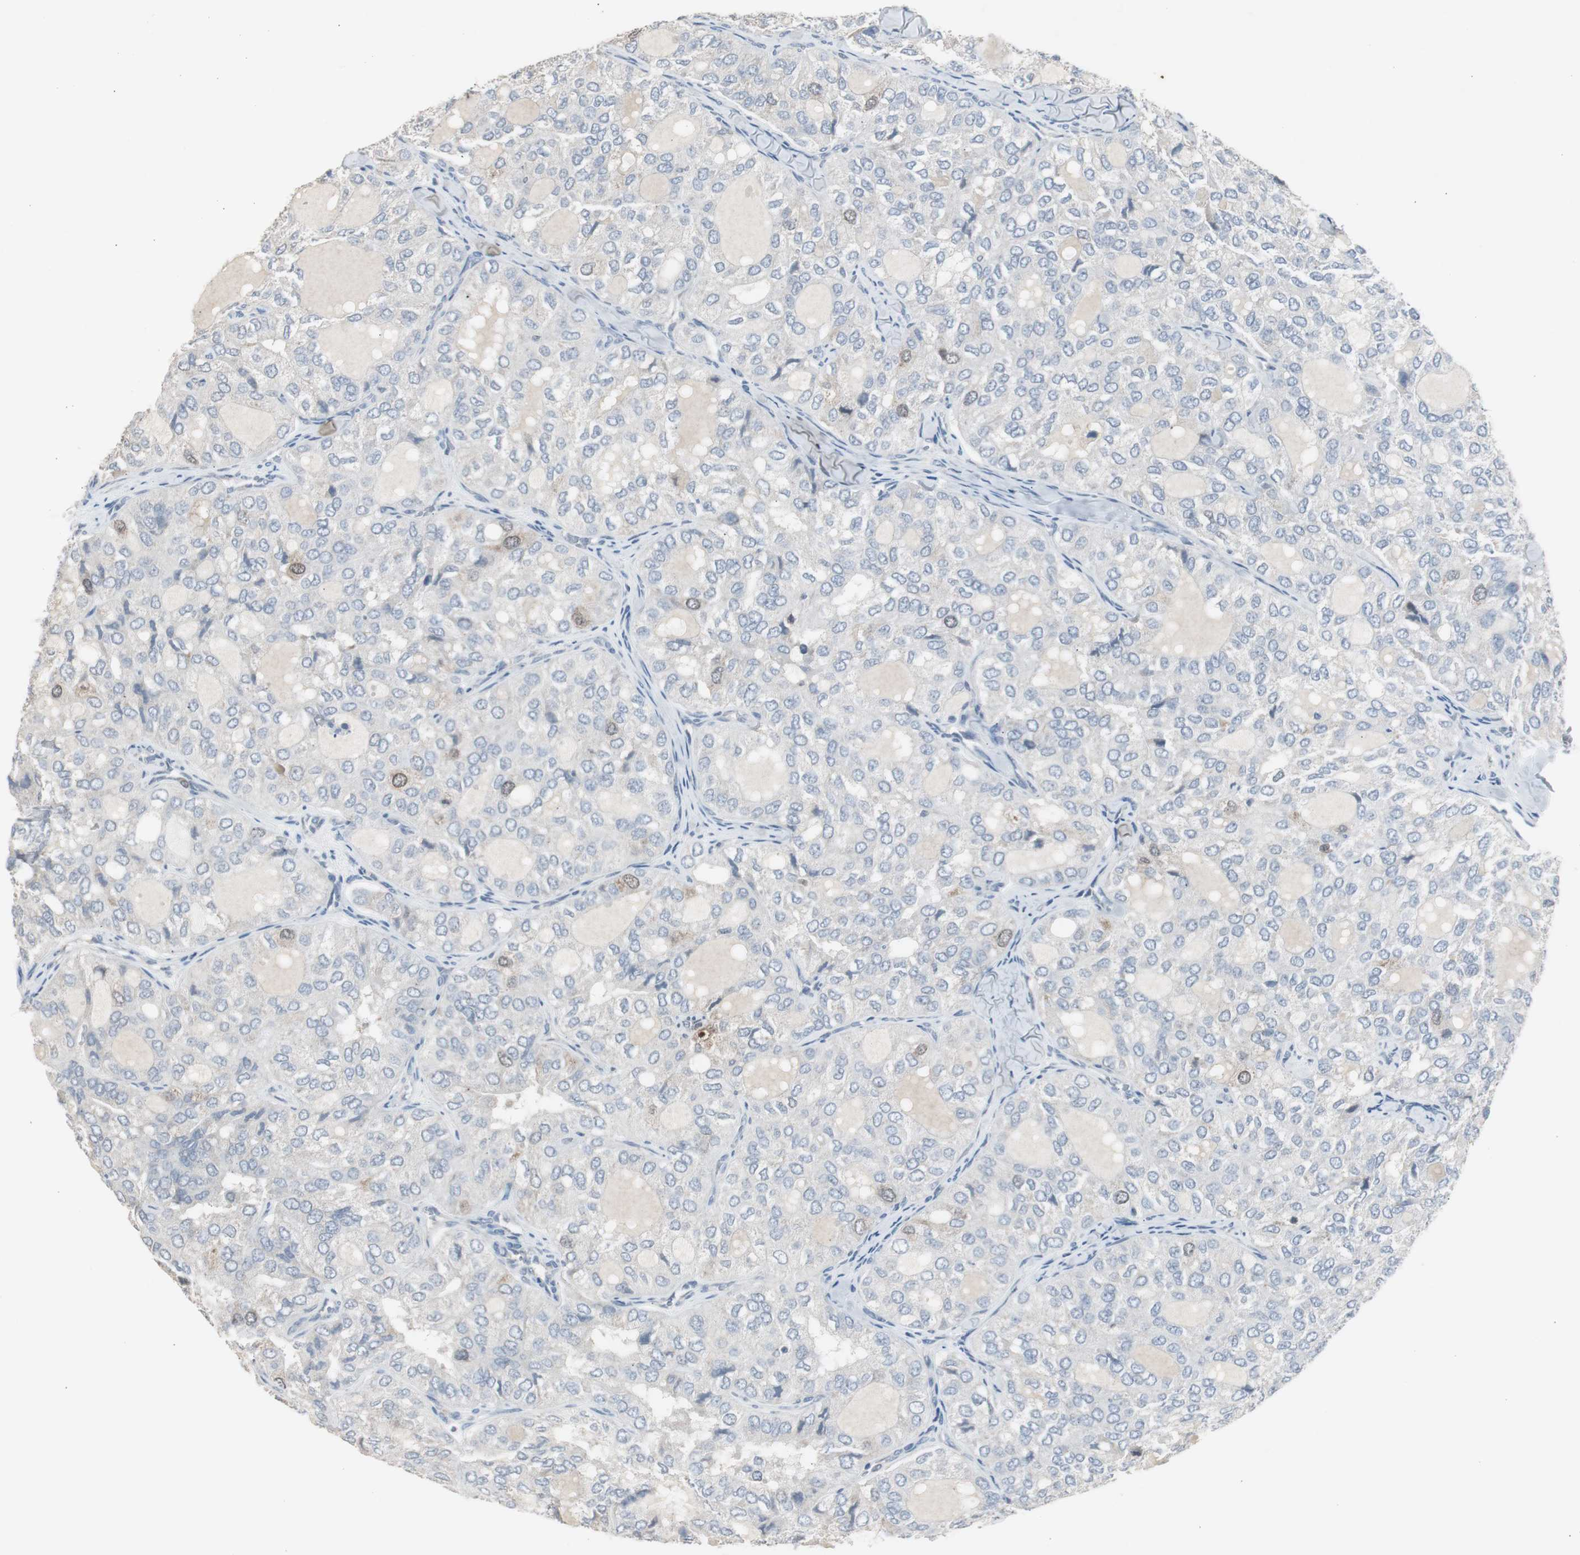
{"staining": {"intensity": "negative", "quantity": "none", "location": "none"}, "tissue": "thyroid cancer", "cell_type": "Tumor cells", "image_type": "cancer", "snomed": [{"axis": "morphology", "description": "Follicular adenoma carcinoma, NOS"}, {"axis": "topography", "description": "Thyroid gland"}], "caption": "Human thyroid cancer (follicular adenoma carcinoma) stained for a protein using IHC reveals no positivity in tumor cells.", "gene": "TK1", "patient": {"sex": "male", "age": 75}}